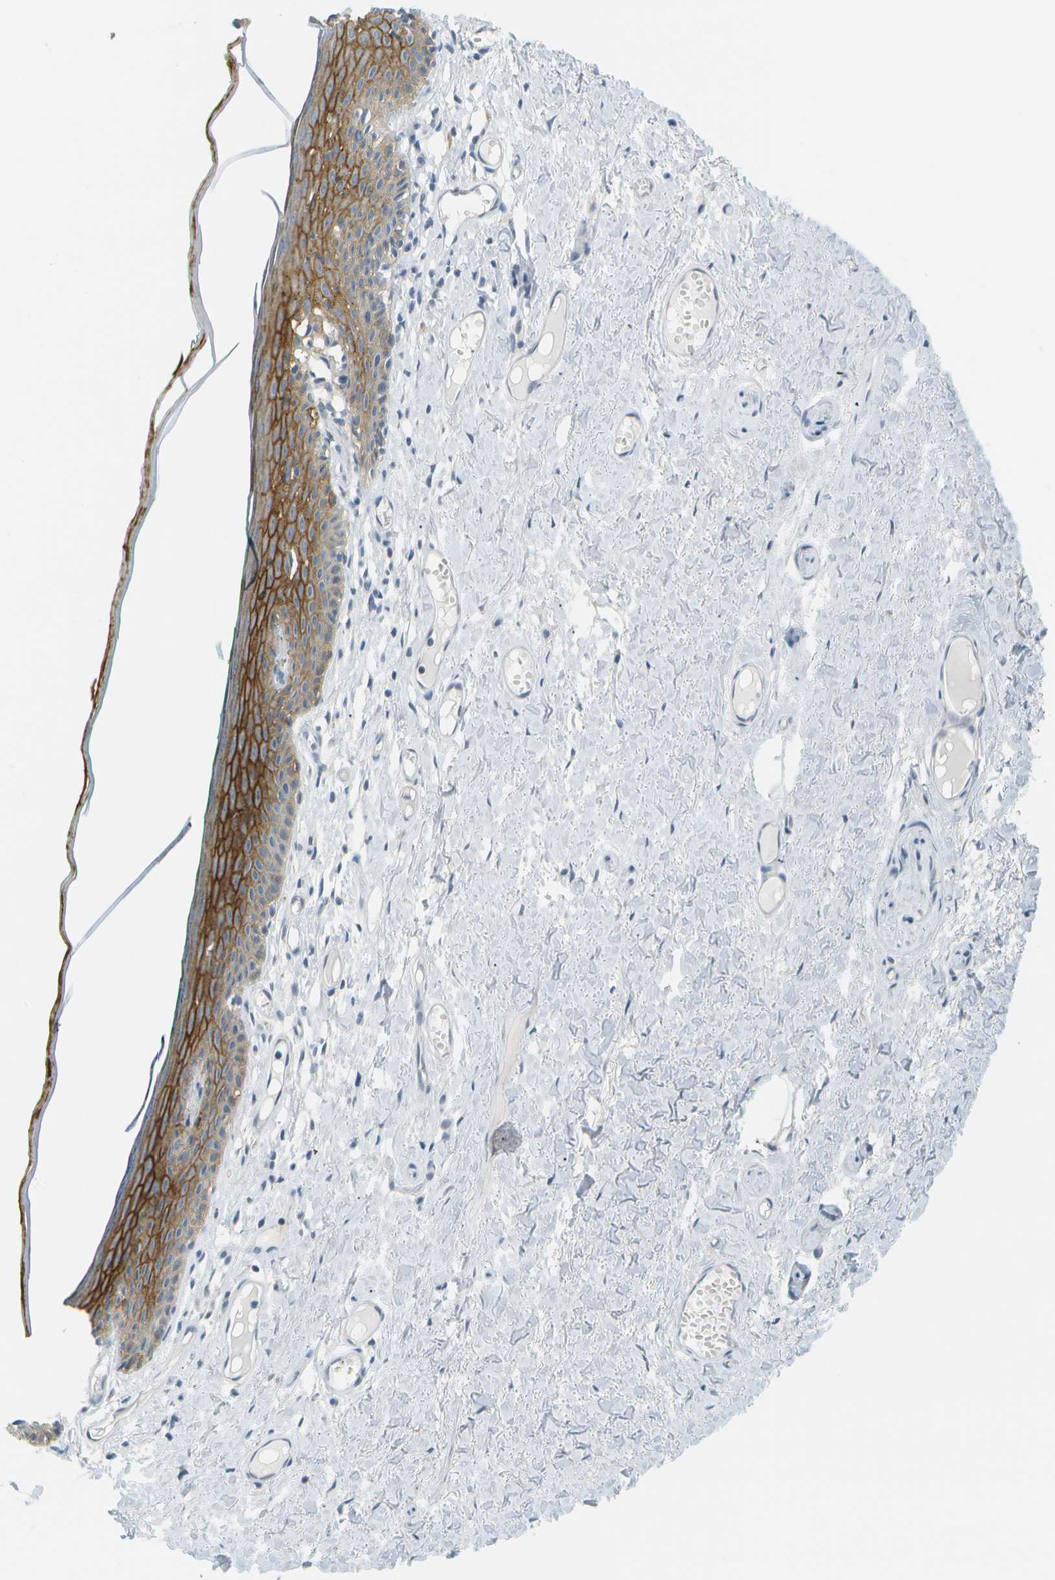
{"staining": {"intensity": "strong", "quantity": ">75%", "location": "cytoplasmic/membranous"}, "tissue": "skin", "cell_type": "Epidermal cells", "image_type": "normal", "snomed": [{"axis": "morphology", "description": "Normal tissue, NOS"}, {"axis": "topography", "description": "Adipose tissue"}, {"axis": "topography", "description": "Vascular tissue"}, {"axis": "topography", "description": "Anal"}, {"axis": "topography", "description": "Peripheral nerve tissue"}], "caption": "About >75% of epidermal cells in normal human skin show strong cytoplasmic/membranous protein expression as visualized by brown immunohistochemical staining.", "gene": "SMYD5", "patient": {"sex": "female", "age": 54}}